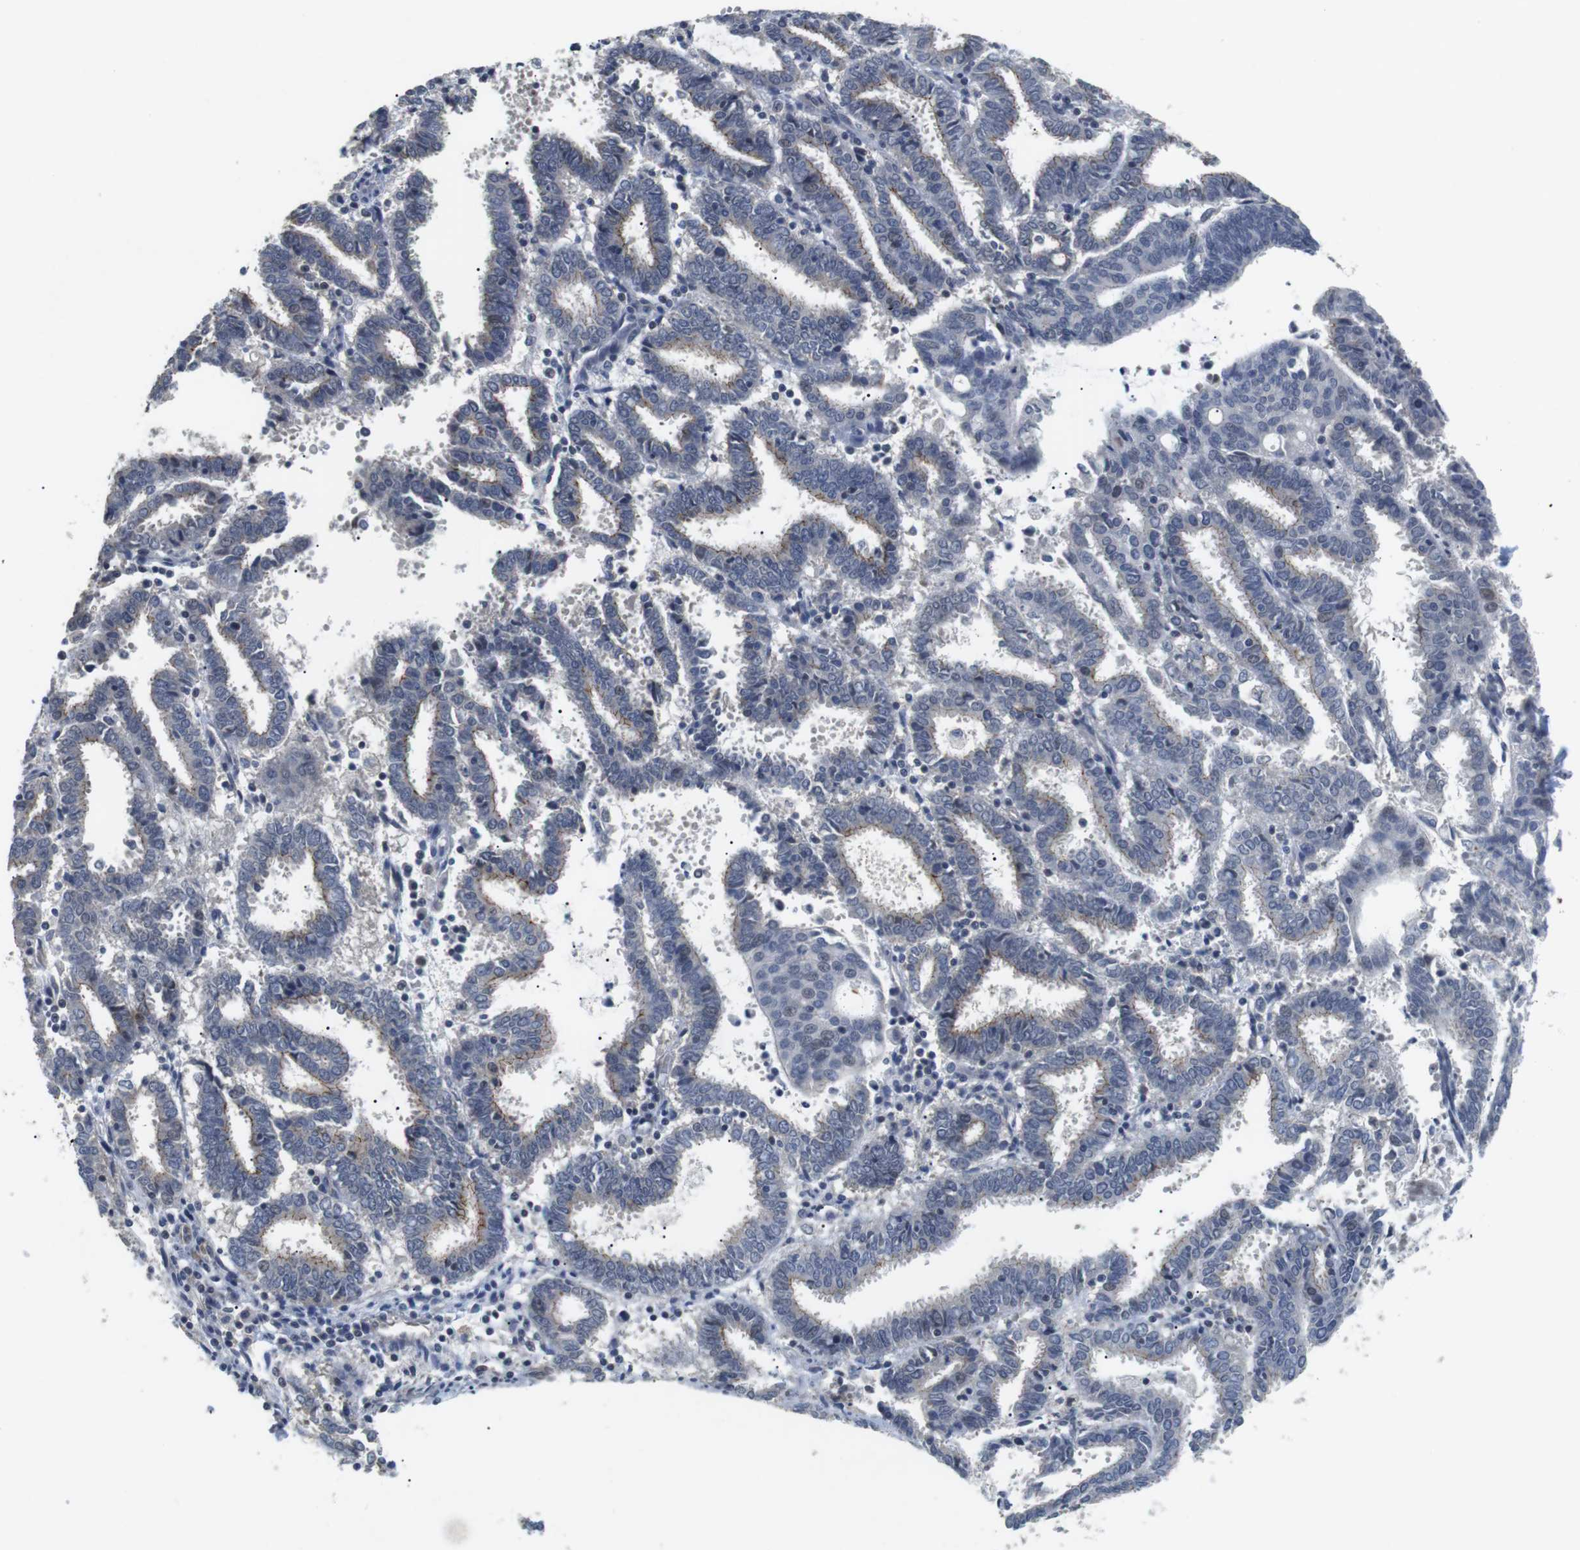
{"staining": {"intensity": "moderate", "quantity": "<25%", "location": "cytoplasmic/membranous"}, "tissue": "endometrial cancer", "cell_type": "Tumor cells", "image_type": "cancer", "snomed": [{"axis": "morphology", "description": "Adenocarcinoma, NOS"}, {"axis": "topography", "description": "Uterus"}], "caption": "Protein expression analysis of human endometrial cancer reveals moderate cytoplasmic/membranous expression in about <25% of tumor cells.", "gene": "NECTIN1", "patient": {"sex": "female", "age": 83}}